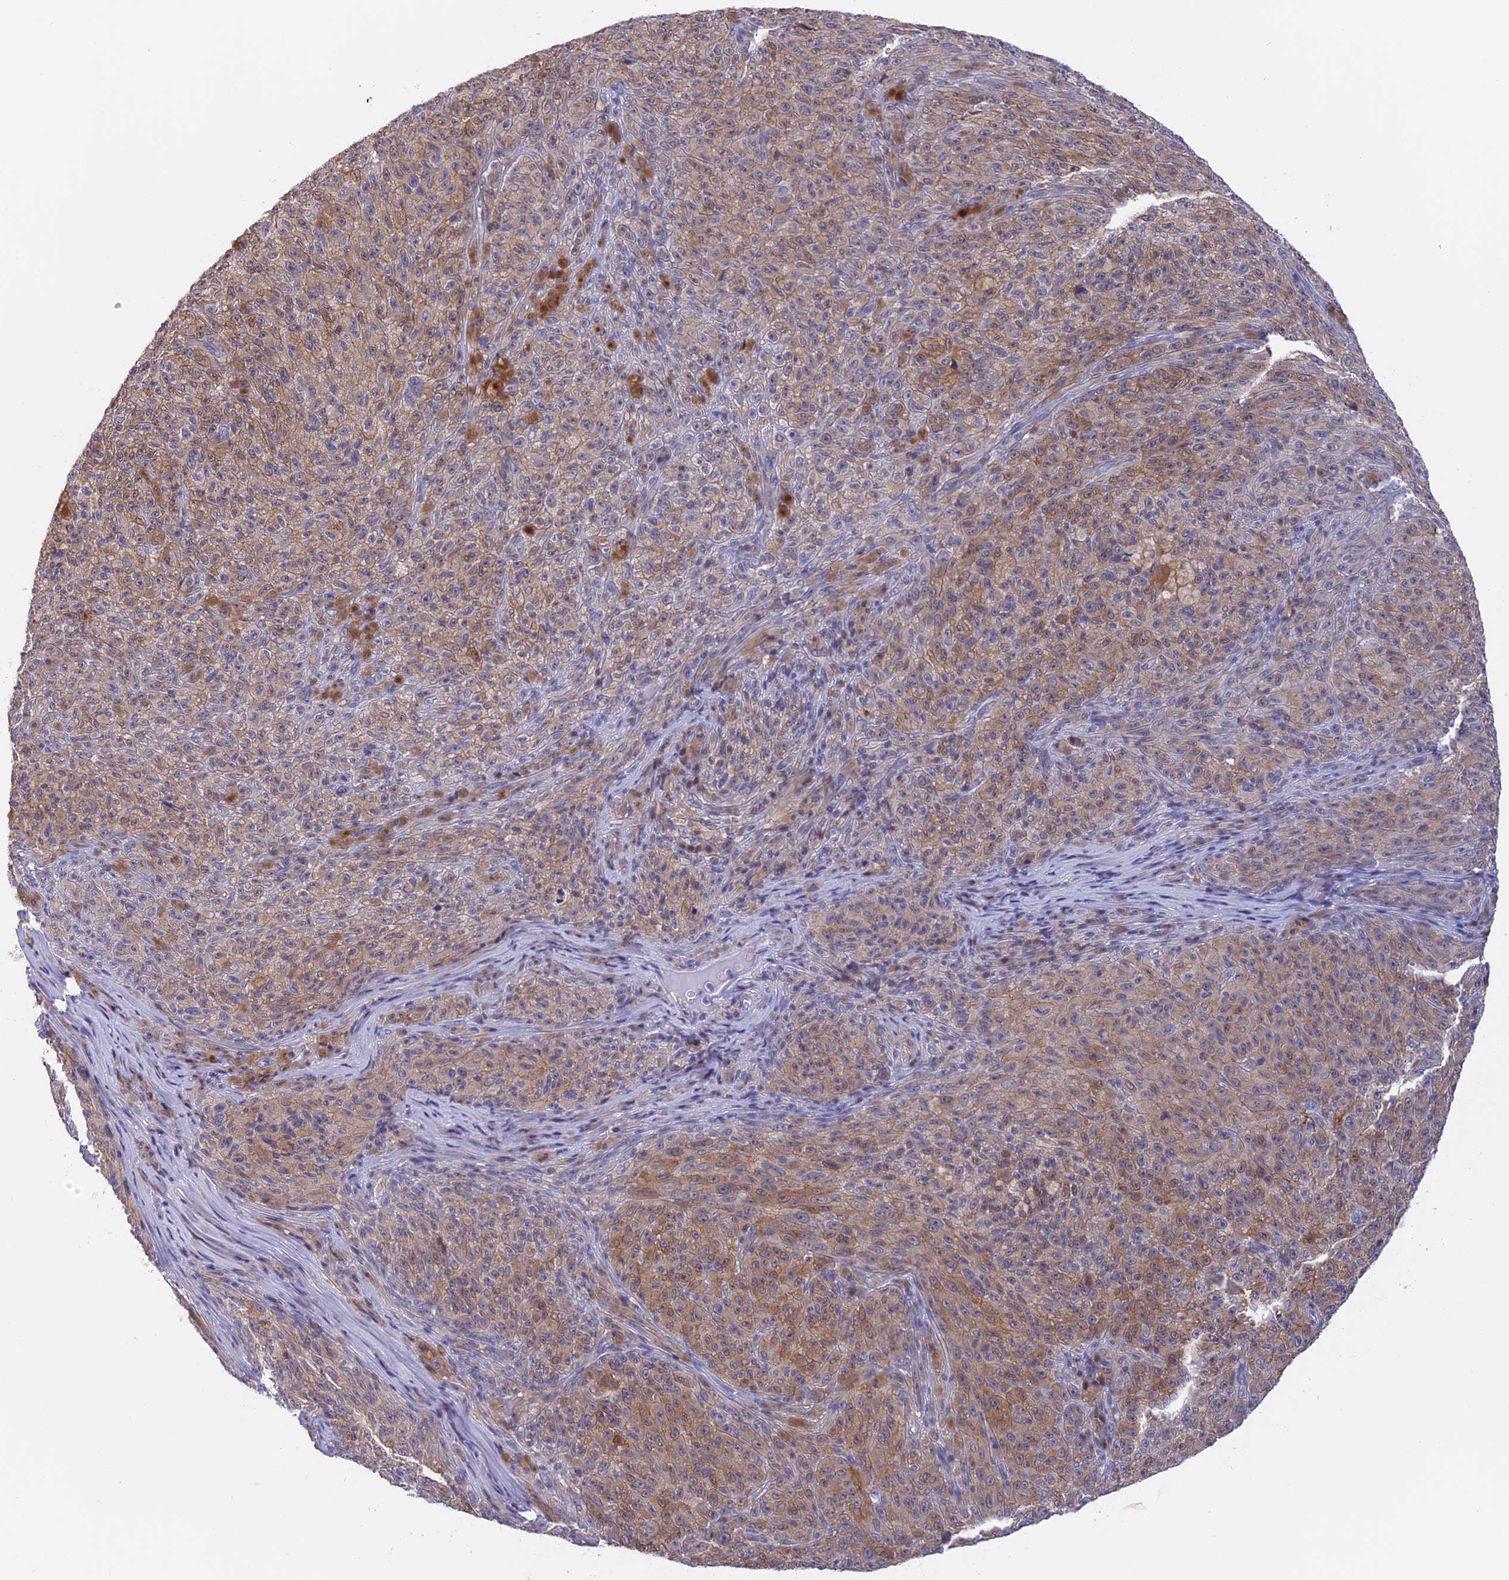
{"staining": {"intensity": "weak", "quantity": ">75%", "location": "cytoplasmic/membranous"}, "tissue": "melanoma", "cell_type": "Tumor cells", "image_type": "cancer", "snomed": [{"axis": "morphology", "description": "Malignant melanoma, NOS"}, {"axis": "topography", "description": "Skin"}], "caption": "Protein analysis of melanoma tissue demonstrates weak cytoplasmic/membranous staining in approximately >75% of tumor cells.", "gene": "STUB1", "patient": {"sex": "female", "age": 82}}